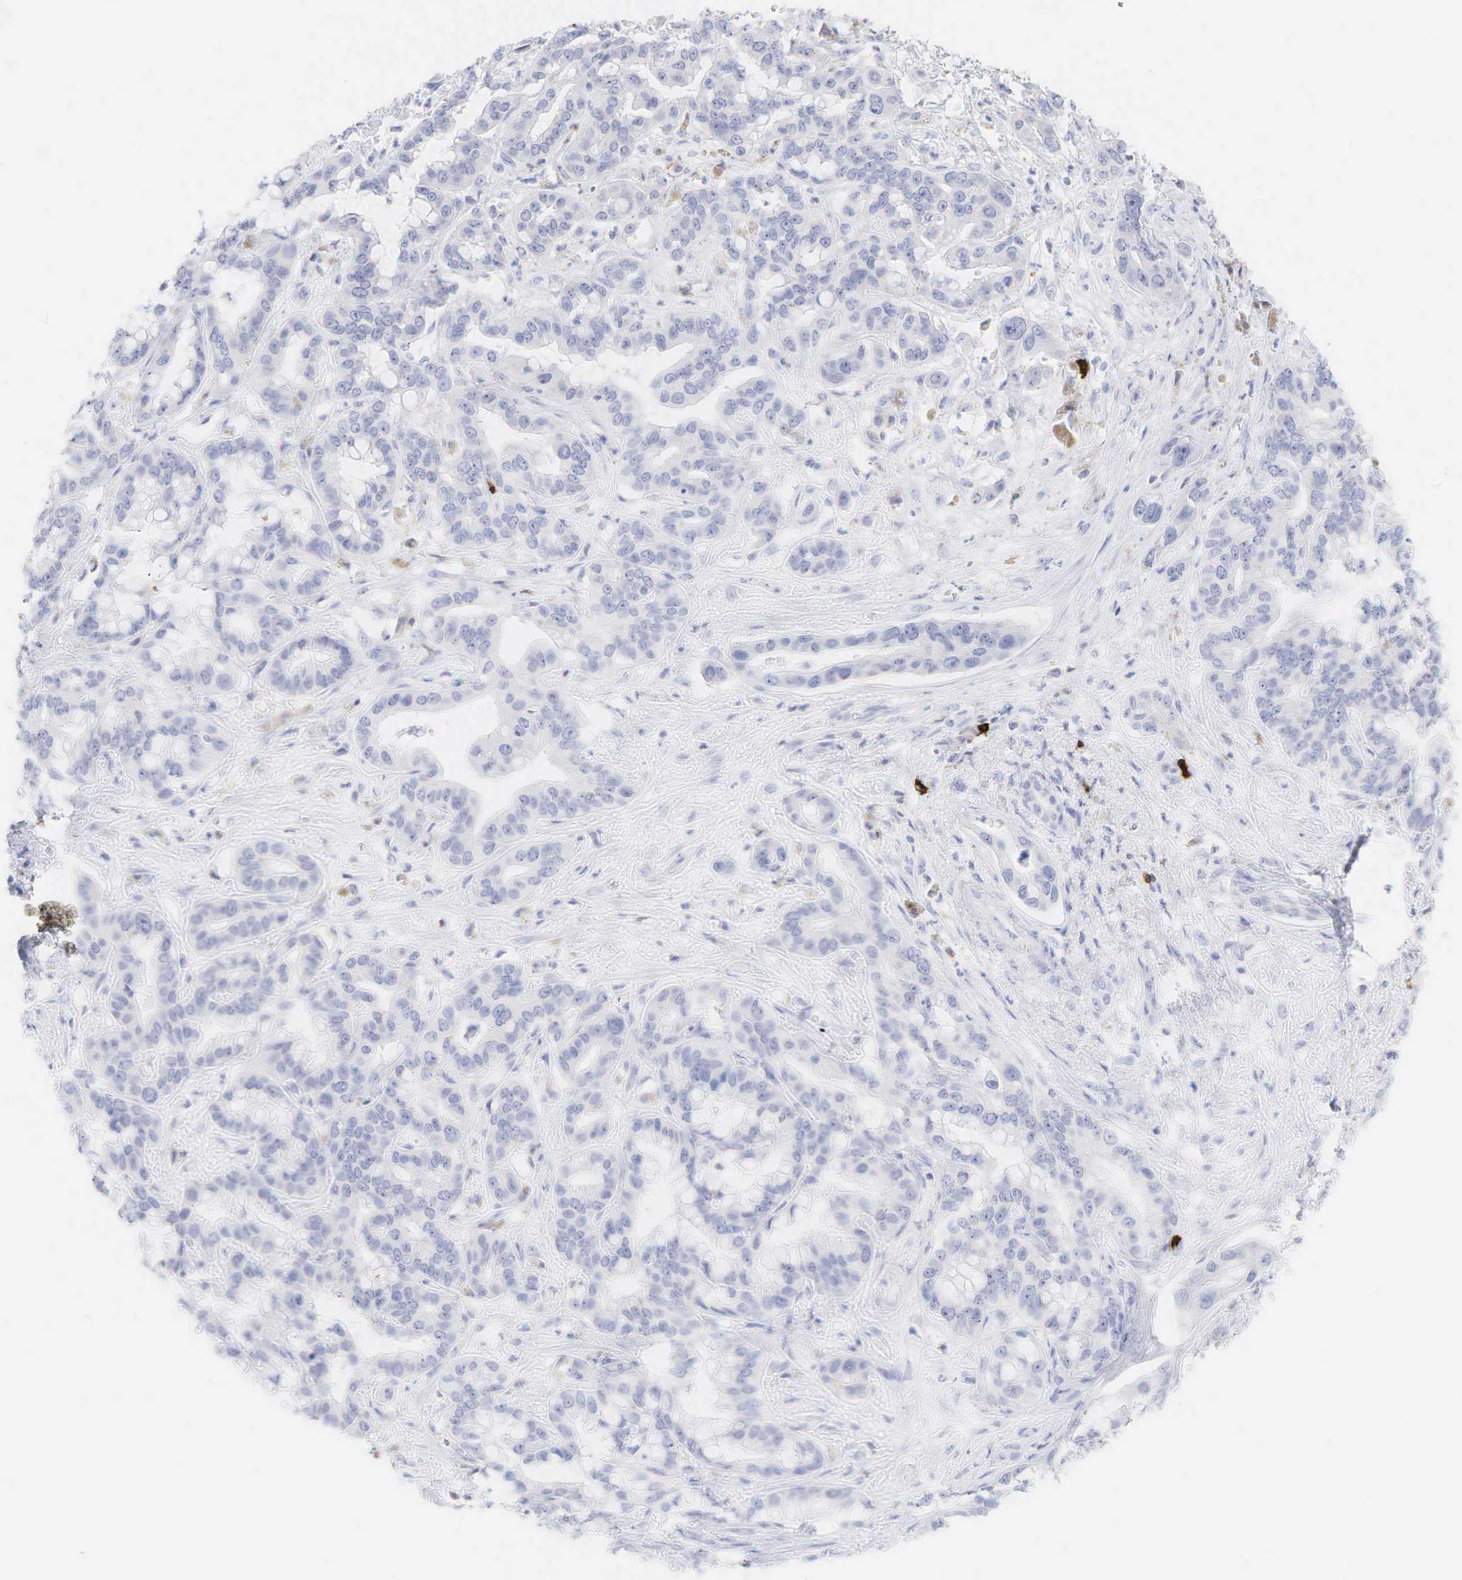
{"staining": {"intensity": "negative", "quantity": "none", "location": "none"}, "tissue": "liver cancer", "cell_type": "Tumor cells", "image_type": "cancer", "snomed": [{"axis": "morphology", "description": "Cholangiocarcinoma"}, {"axis": "topography", "description": "Liver"}], "caption": "Tumor cells are negative for brown protein staining in liver cancer (cholangiocarcinoma).", "gene": "CD8A", "patient": {"sex": "female", "age": 65}}